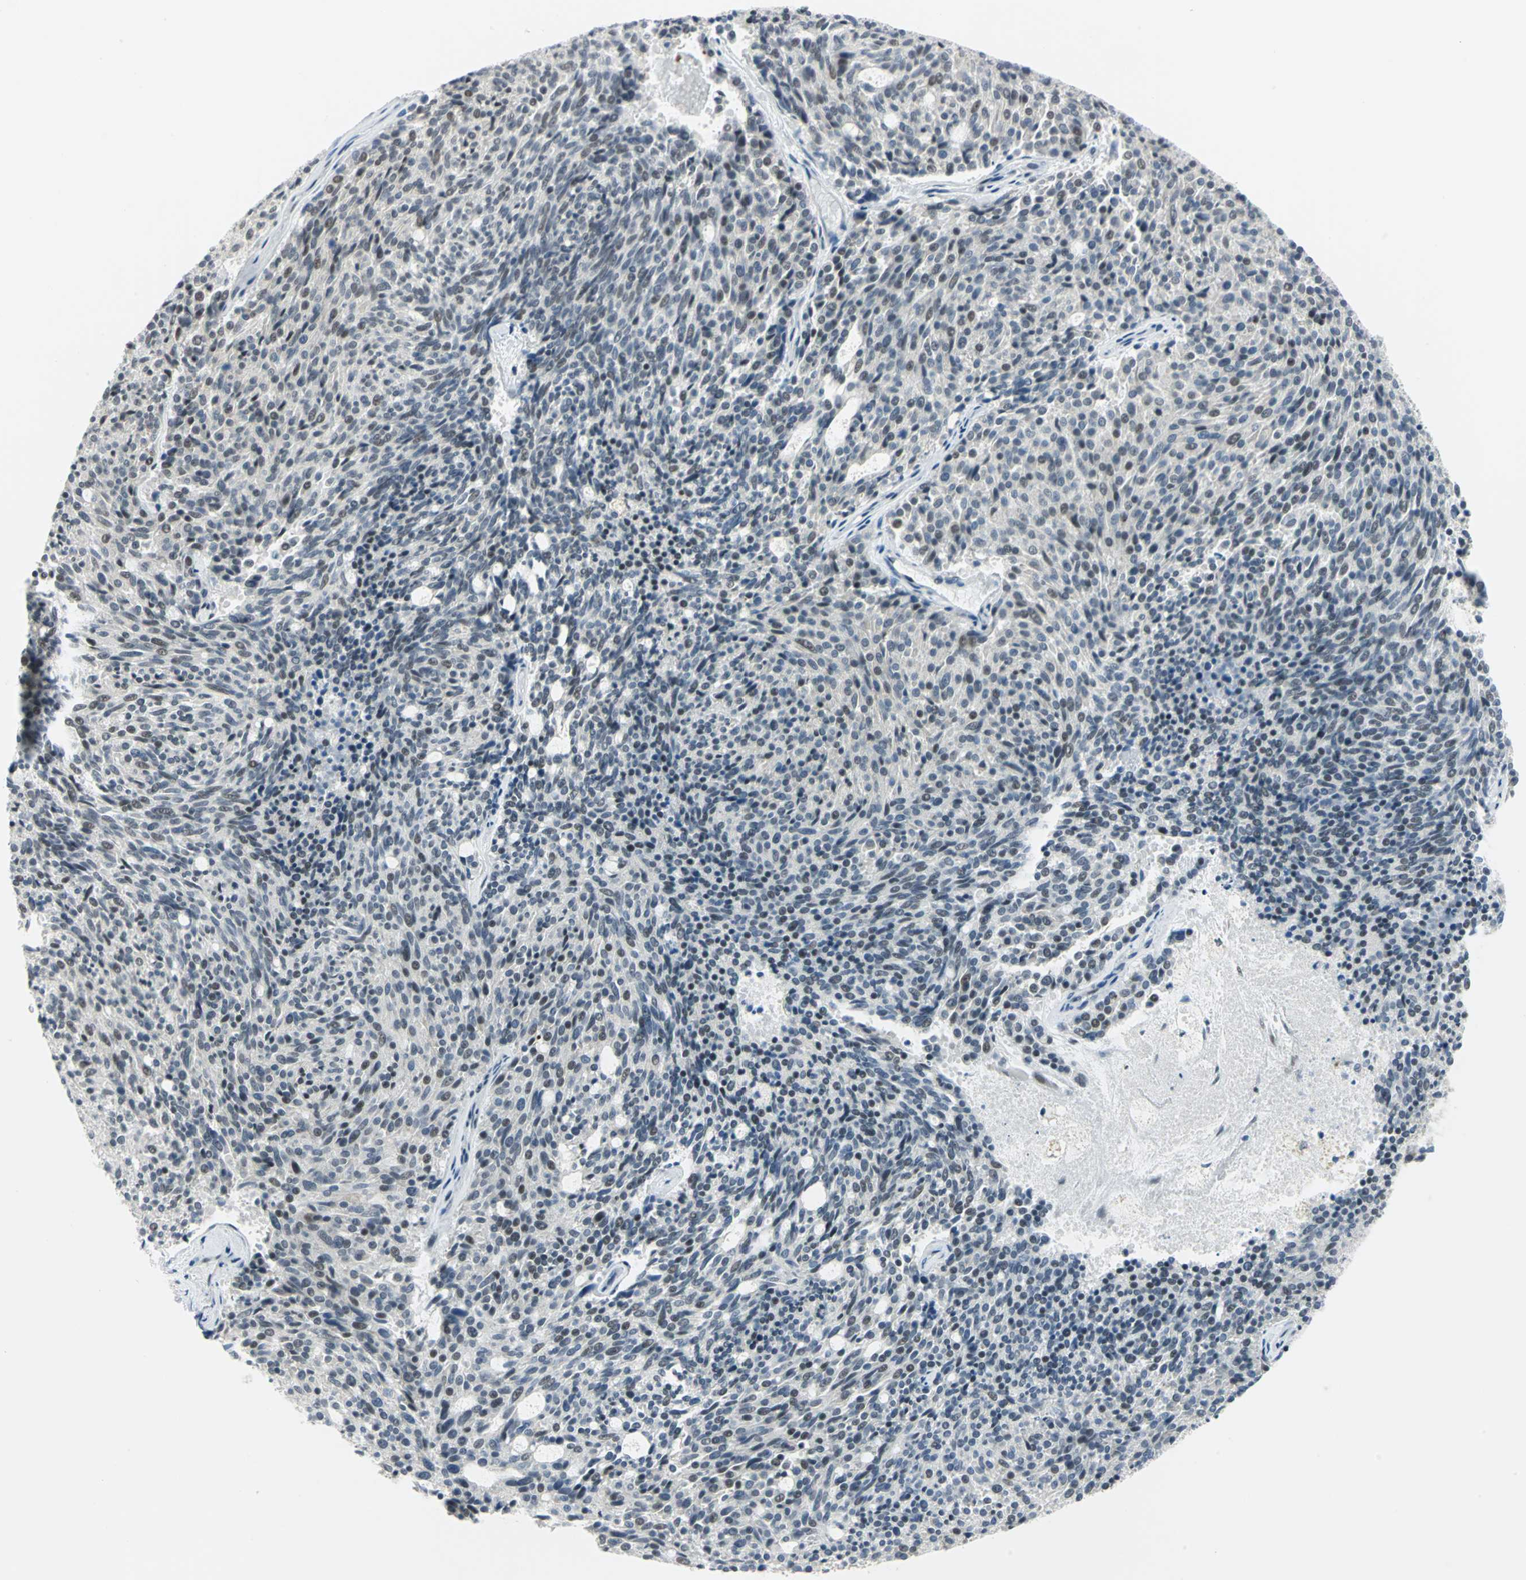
{"staining": {"intensity": "weak", "quantity": "<25%", "location": "nuclear"}, "tissue": "carcinoid", "cell_type": "Tumor cells", "image_type": "cancer", "snomed": [{"axis": "morphology", "description": "Carcinoid, malignant, NOS"}, {"axis": "topography", "description": "Pancreas"}], "caption": "High power microscopy histopathology image of an IHC photomicrograph of carcinoid, revealing no significant expression in tumor cells. Nuclei are stained in blue.", "gene": "MTMR10", "patient": {"sex": "female", "age": 54}}